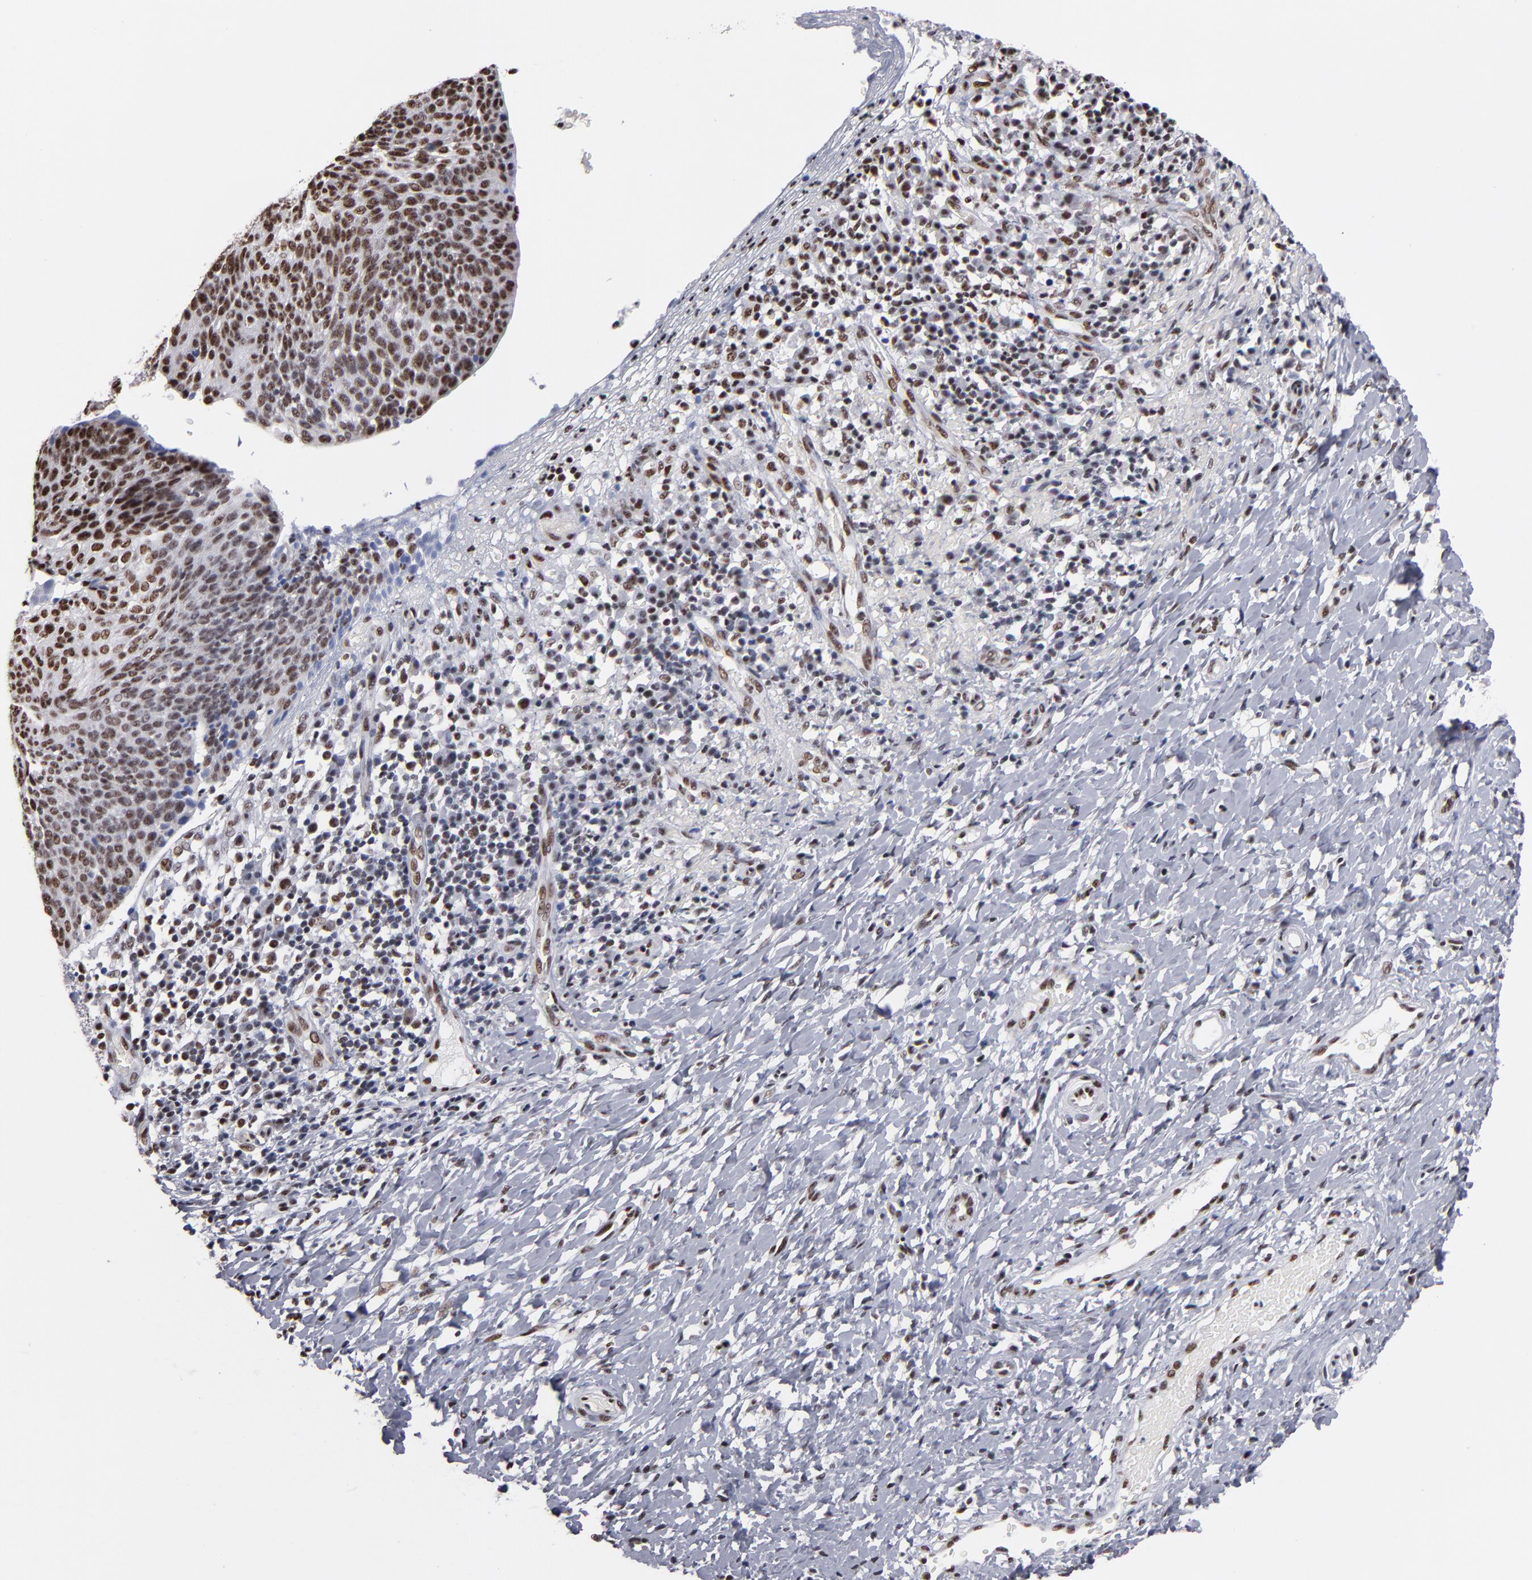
{"staining": {"intensity": "strong", "quantity": ">75%", "location": "nuclear"}, "tissue": "cervical cancer", "cell_type": "Tumor cells", "image_type": "cancer", "snomed": [{"axis": "morphology", "description": "Normal tissue, NOS"}, {"axis": "morphology", "description": "Squamous cell carcinoma, NOS"}, {"axis": "topography", "description": "Cervix"}], "caption": "DAB (3,3'-diaminobenzidine) immunohistochemical staining of cervical cancer (squamous cell carcinoma) reveals strong nuclear protein positivity in approximately >75% of tumor cells. The staining was performed using DAB, with brown indicating positive protein expression. Nuclei are stained blue with hematoxylin.", "gene": "MN1", "patient": {"sex": "female", "age": 39}}